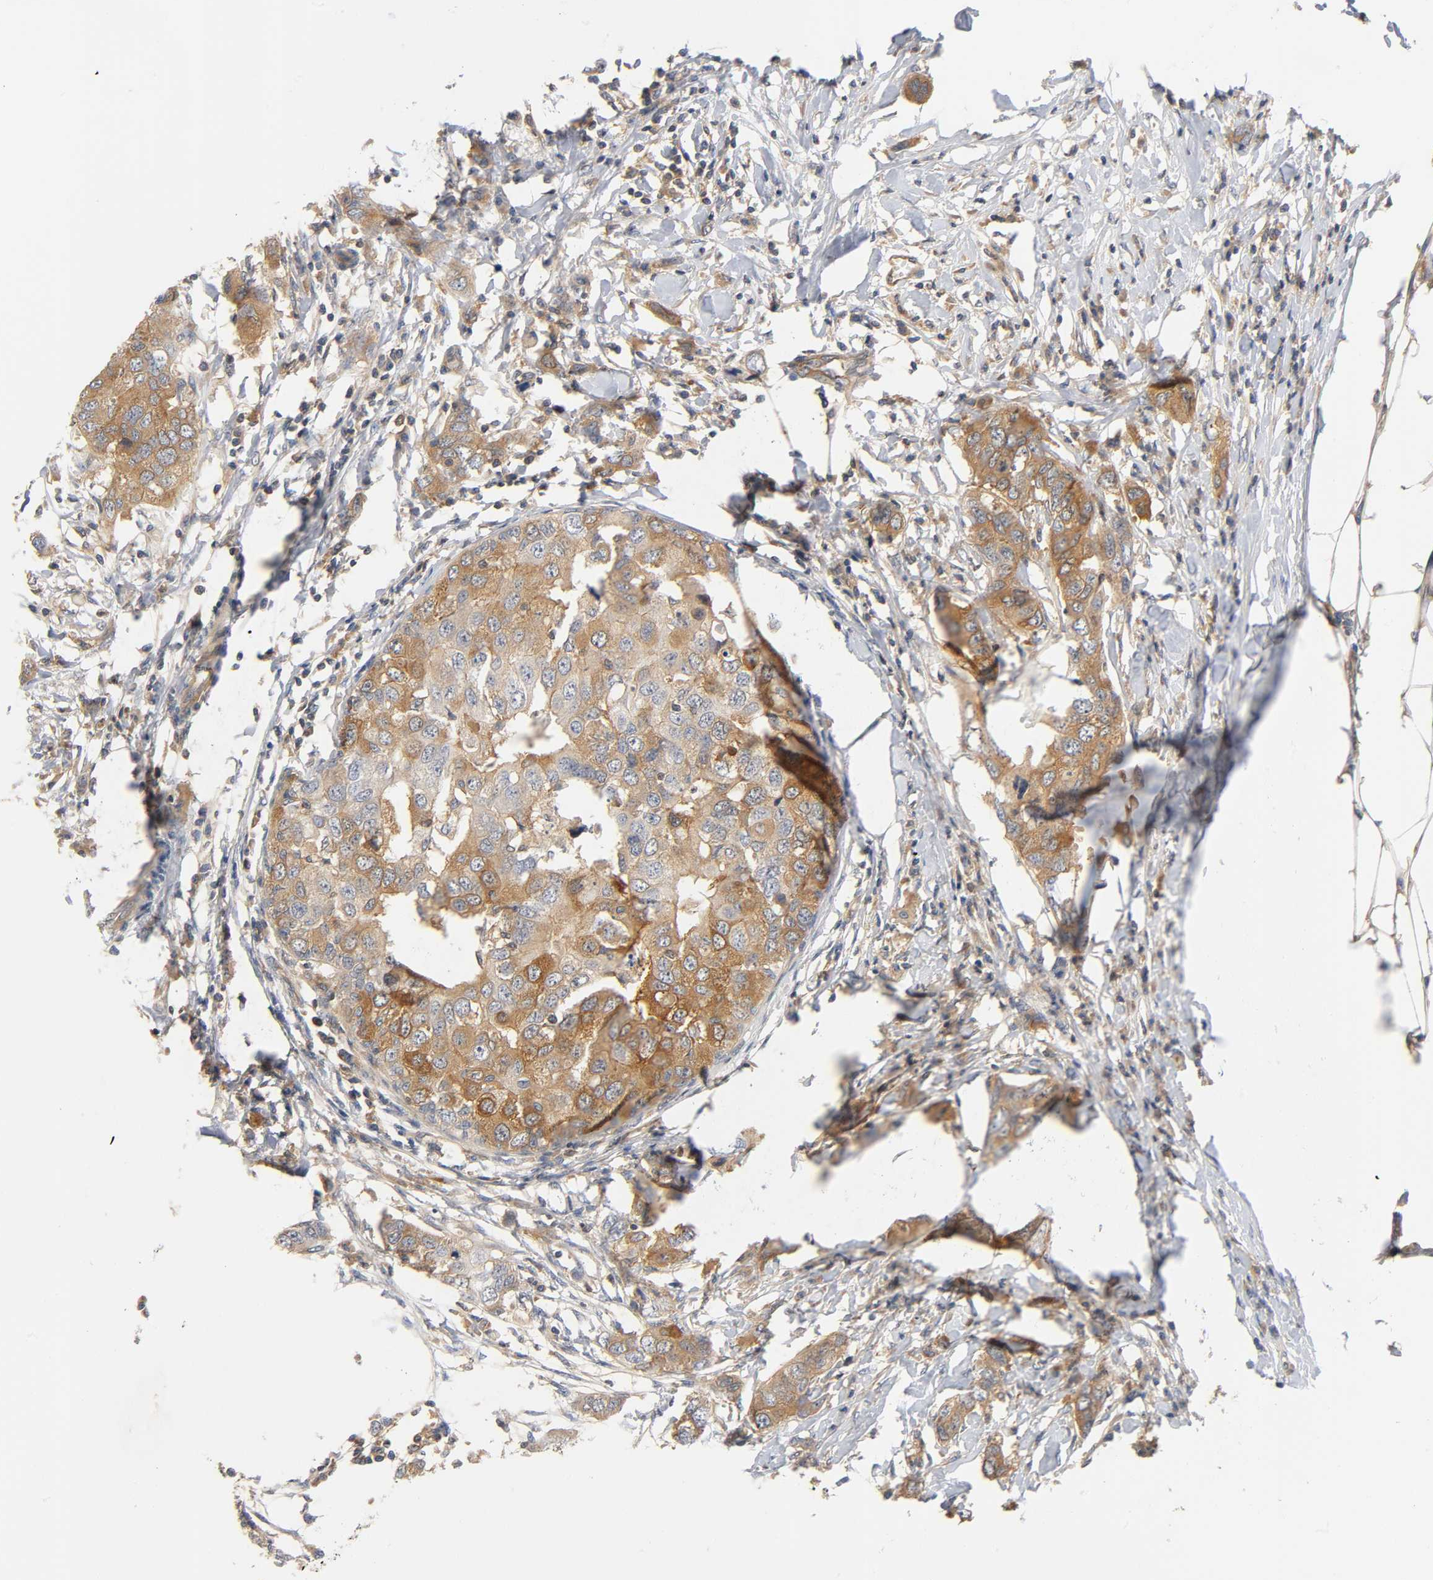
{"staining": {"intensity": "moderate", "quantity": ">75%", "location": "cytoplasmic/membranous"}, "tissue": "breast cancer", "cell_type": "Tumor cells", "image_type": "cancer", "snomed": [{"axis": "morphology", "description": "Duct carcinoma"}, {"axis": "topography", "description": "Breast"}], "caption": "Invasive ductal carcinoma (breast) stained for a protein (brown) reveals moderate cytoplasmic/membranous positive expression in about >75% of tumor cells.", "gene": "PRKAB1", "patient": {"sex": "female", "age": 50}}